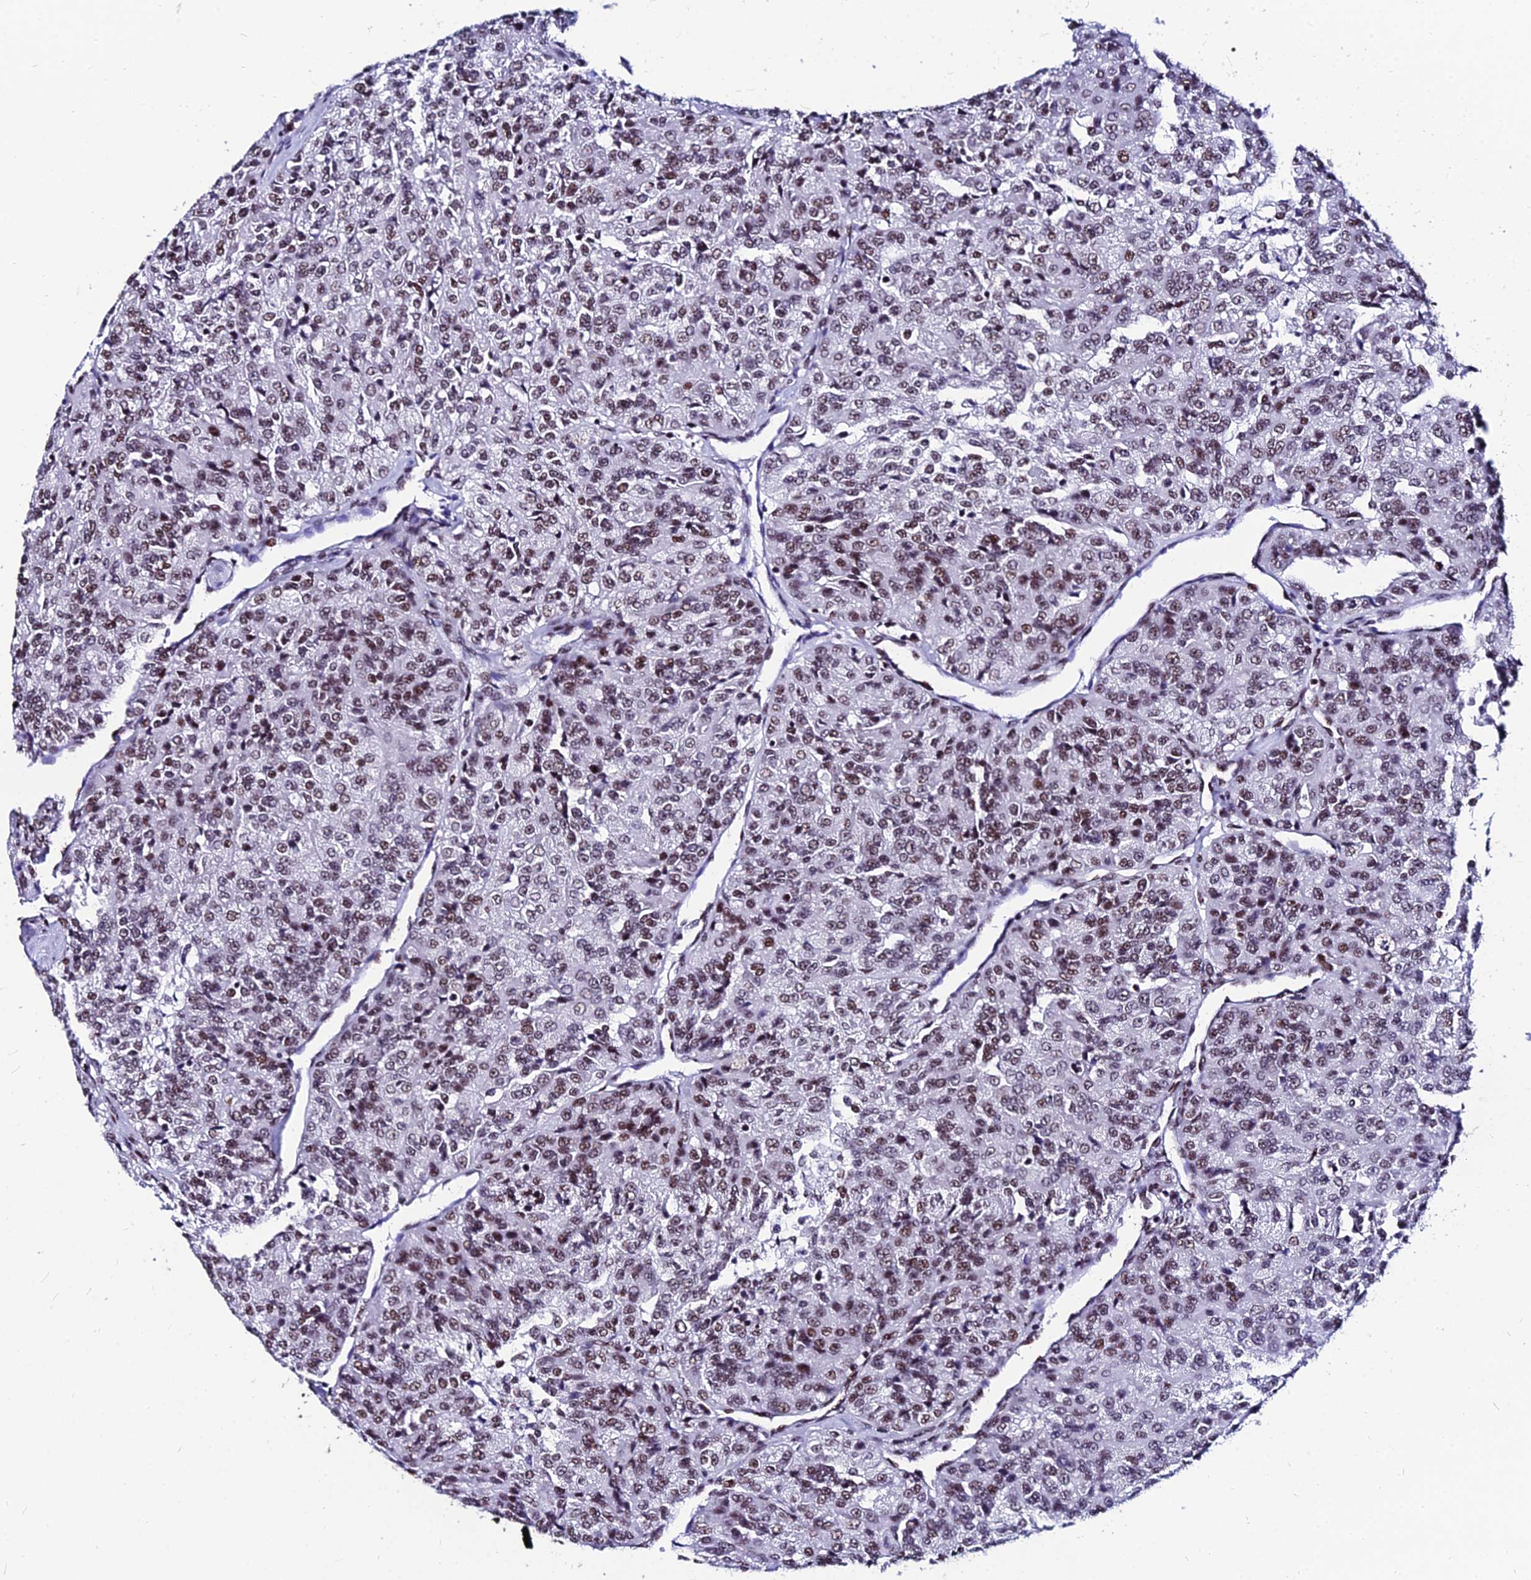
{"staining": {"intensity": "moderate", "quantity": "25%-75%", "location": "nuclear"}, "tissue": "renal cancer", "cell_type": "Tumor cells", "image_type": "cancer", "snomed": [{"axis": "morphology", "description": "Adenocarcinoma, NOS"}, {"axis": "topography", "description": "Kidney"}], "caption": "Immunohistochemistry (IHC) staining of adenocarcinoma (renal), which displays medium levels of moderate nuclear expression in approximately 25%-75% of tumor cells indicating moderate nuclear protein expression. The staining was performed using DAB (3,3'-diaminobenzidine) (brown) for protein detection and nuclei were counterstained in hematoxylin (blue).", "gene": "HNRNPH1", "patient": {"sex": "female", "age": 63}}